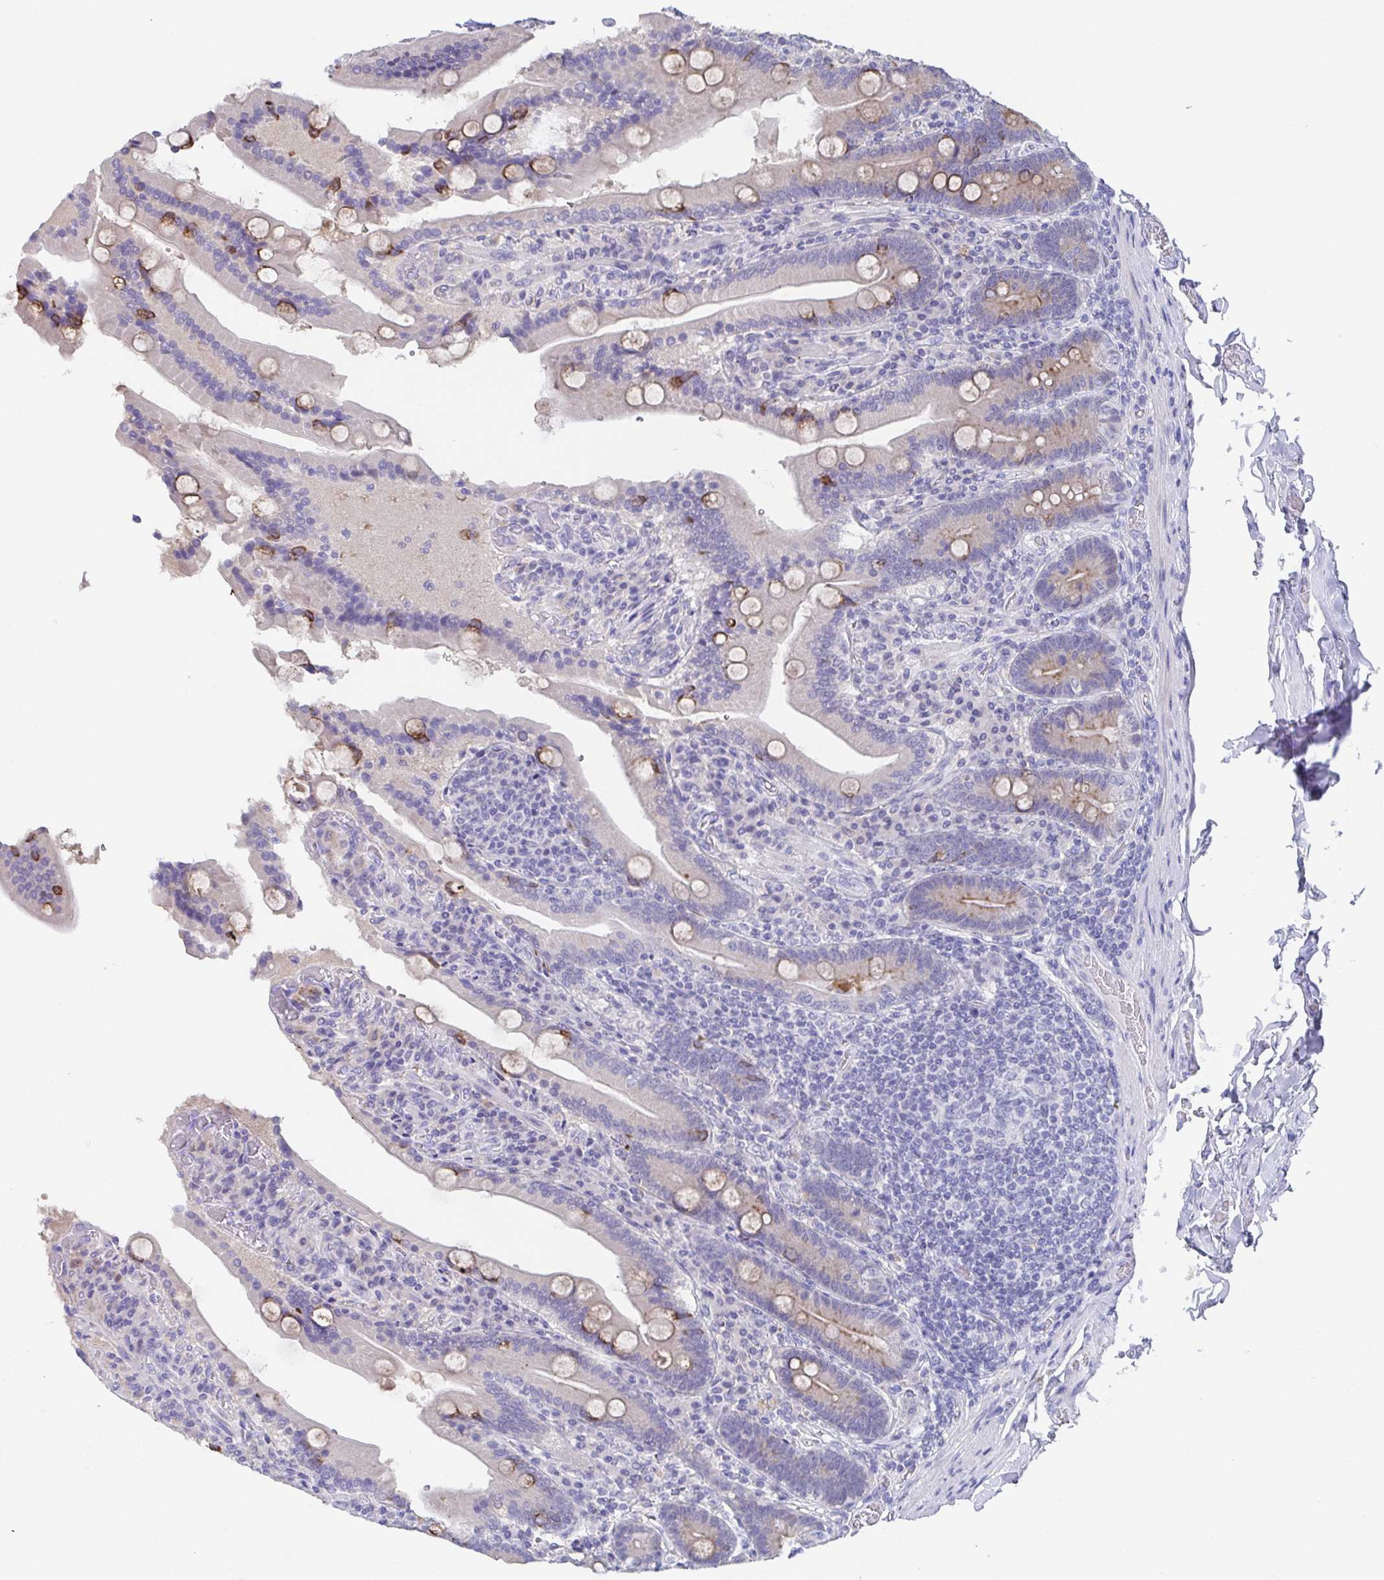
{"staining": {"intensity": "moderate", "quantity": "<25%", "location": "cytoplasmic/membranous"}, "tissue": "duodenum", "cell_type": "Glandular cells", "image_type": "normal", "snomed": [{"axis": "morphology", "description": "Normal tissue, NOS"}, {"axis": "topography", "description": "Duodenum"}], "caption": "This micrograph displays immunohistochemistry staining of normal human duodenum, with low moderate cytoplasmic/membranous expression in approximately <25% of glandular cells.", "gene": "SSC4D", "patient": {"sex": "female", "age": 62}}